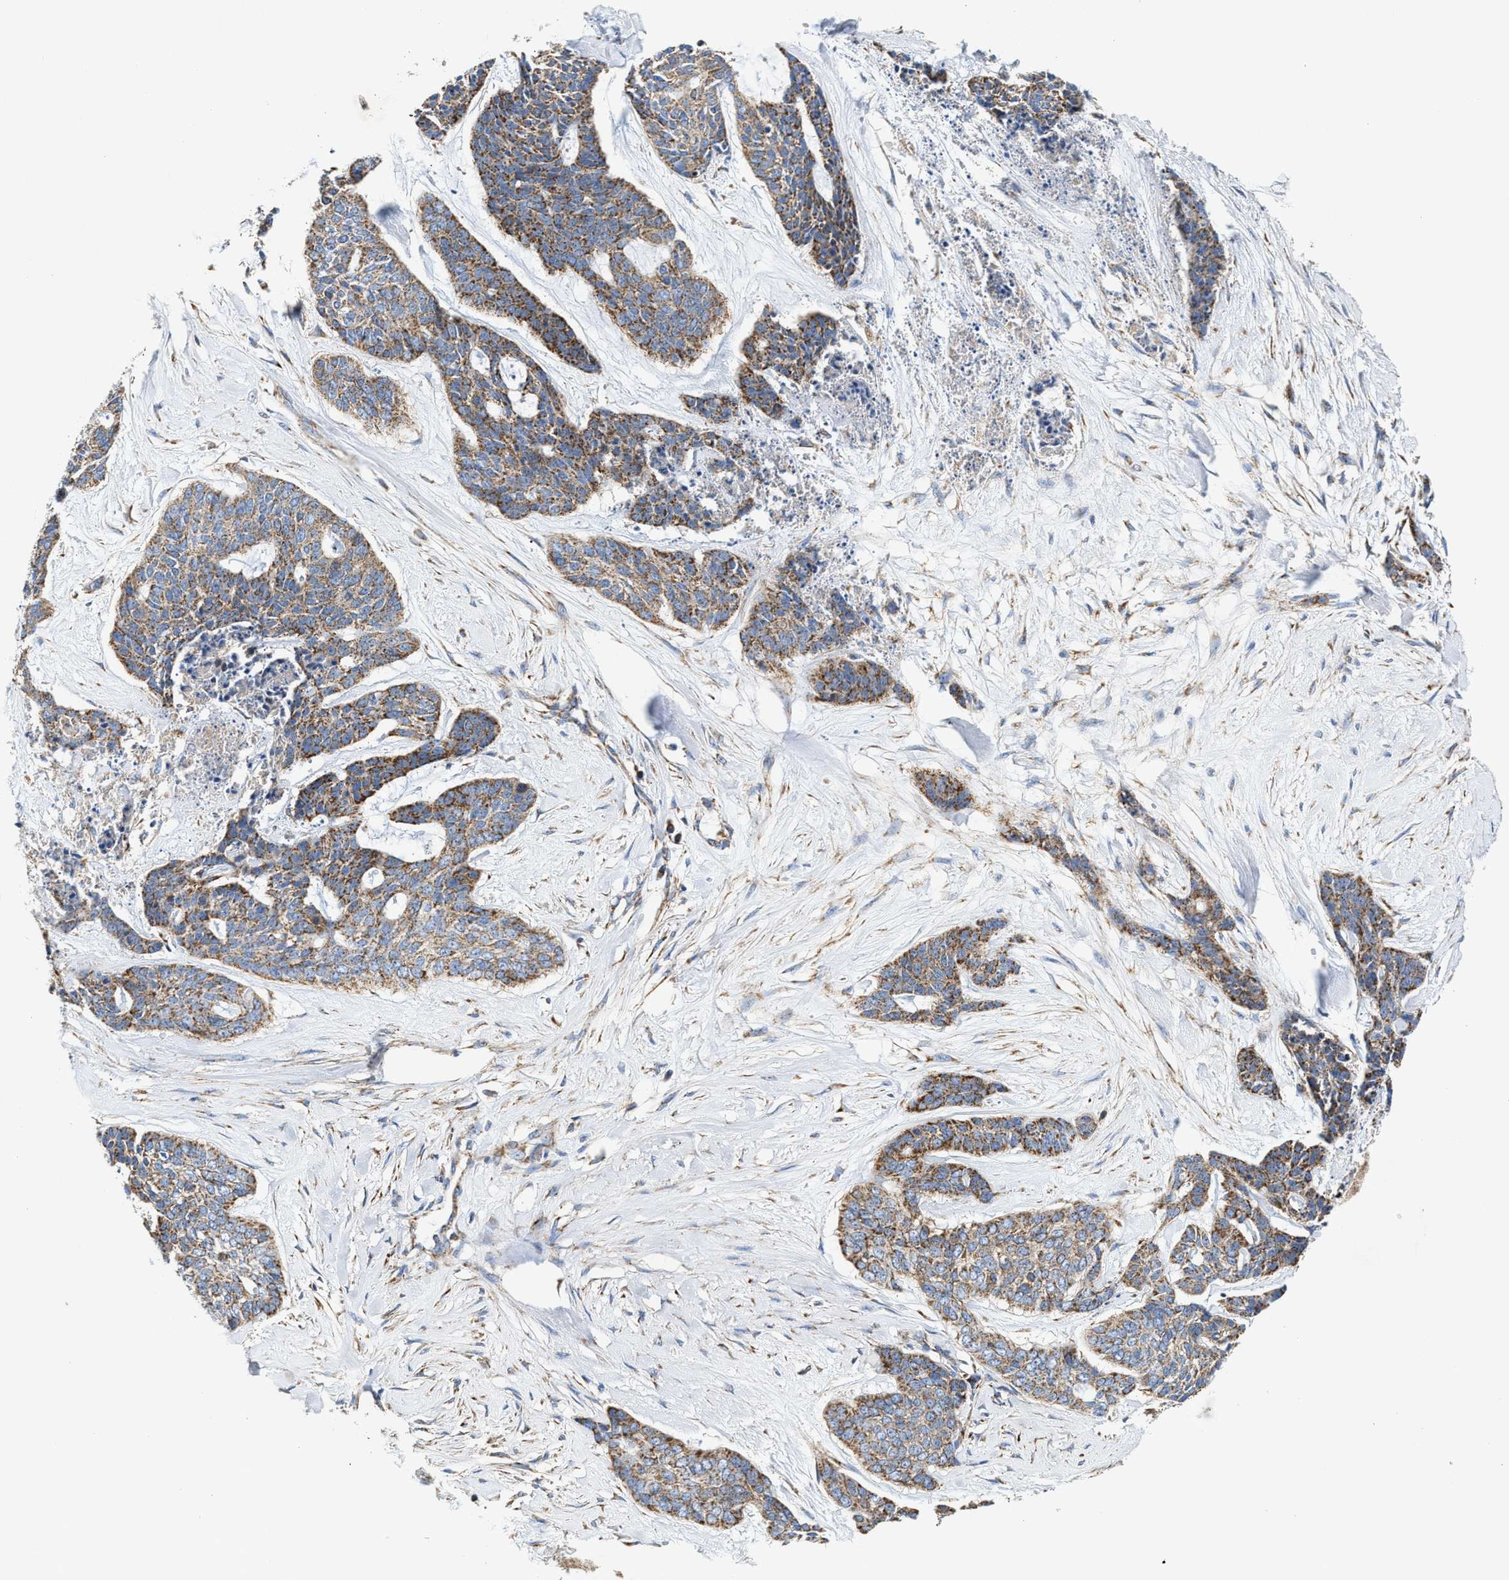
{"staining": {"intensity": "moderate", "quantity": ">75%", "location": "cytoplasmic/membranous"}, "tissue": "skin cancer", "cell_type": "Tumor cells", "image_type": "cancer", "snomed": [{"axis": "morphology", "description": "Basal cell carcinoma"}, {"axis": "topography", "description": "Skin"}], "caption": "Moderate cytoplasmic/membranous positivity for a protein is seen in about >75% of tumor cells of skin basal cell carcinoma using IHC.", "gene": "MECR", "patient": {"sex": "female", "age": 64}}